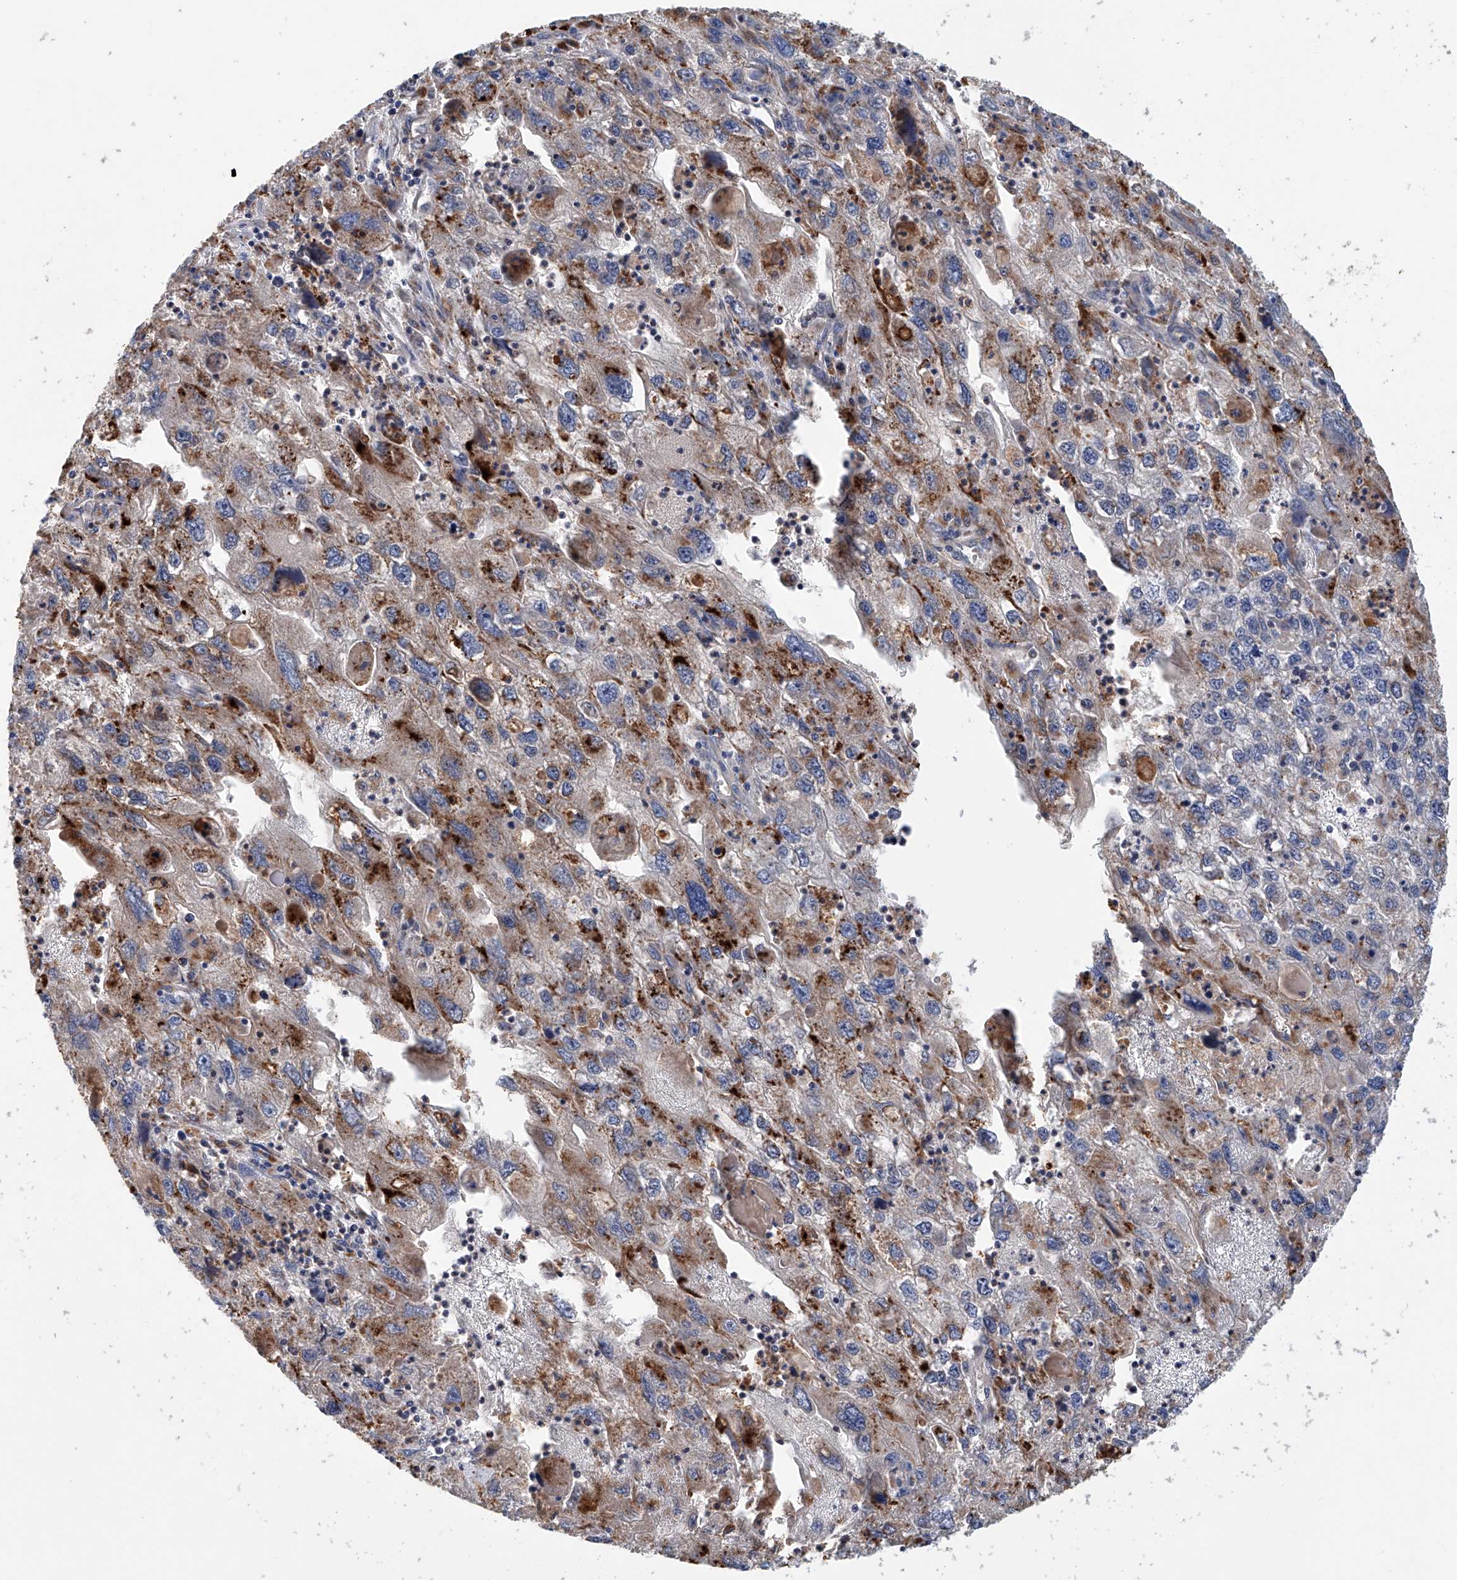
{"staining": {"intensity": "strong", "quantity": "<25%", "location": "cytoplasmic/membranous"}, "tissue": "endometrial cancer", "cell_type": "Tumor cells", "image_type": "cancer", "snomed": [{"axis": "morphology", "description": "Adenocarcinoma, NOS"}, {"axis": "topography", "description": "Endometrium"}], "caption": "Immunohistochemistry (IHC) (DAB (3,3'-diaminobenzidine)) staining of endometrial adenocarcinoma displays strong cytoplasmic/membranous protein expression in approximately <25% of tumor cells. (IHC, brightfield microscopy, high magnification).", "gene": "HGSNAT", "patient": {"sex": "female", "age": 49}}